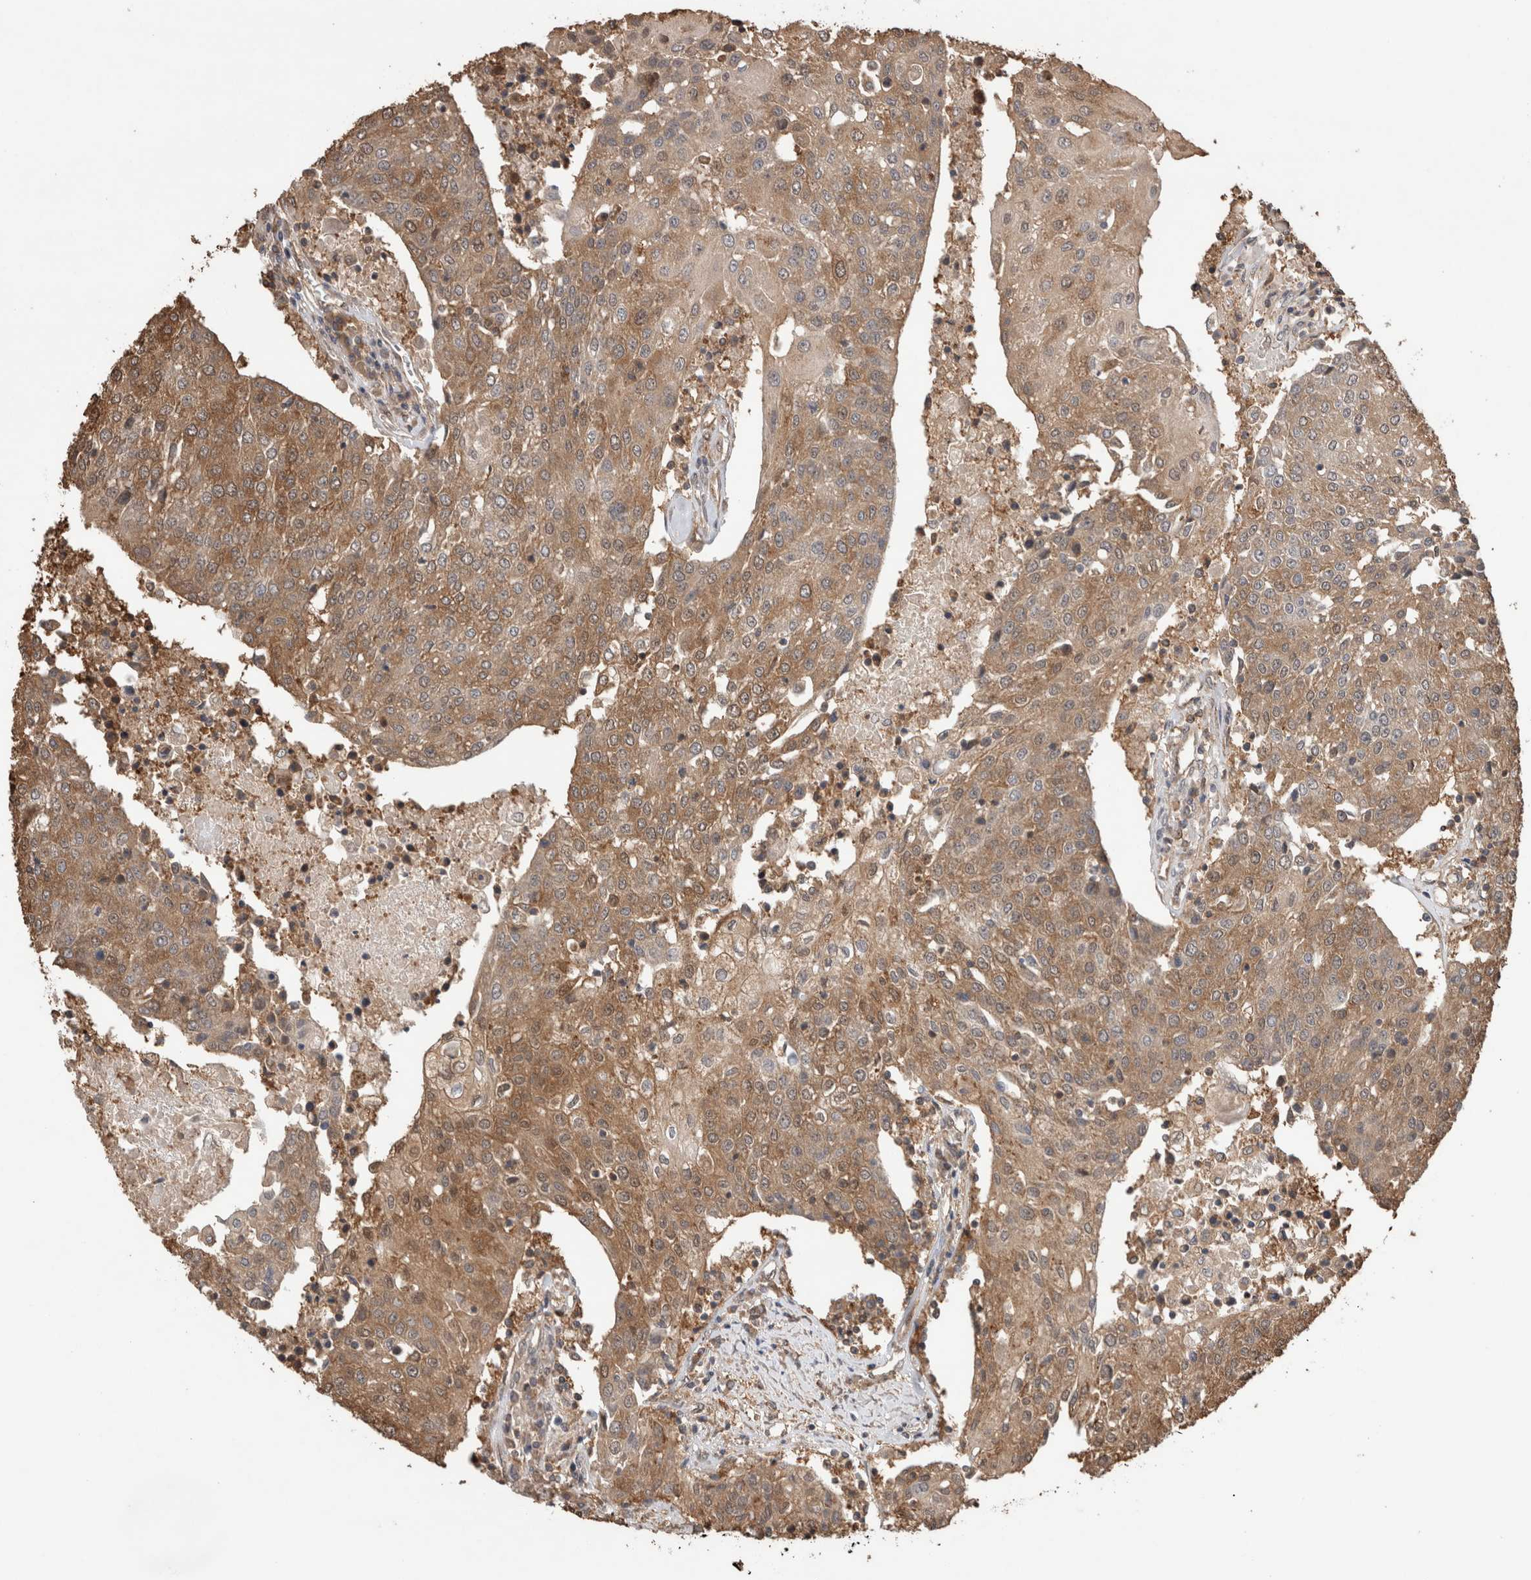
{"staining": {"intensity": "moderate", "quantity": ">75%", "location": "cytoplasmic/membranous"}, "tissue": "urothelial cancer", "cell_type": "Tumor cells", "image_type": "cancer", "snomed": [{"axis": "morphology", "description": "Urothelial carcinoma, High grade"}, {"axis": "topography", "description": "Urinary bladder"}], "caption": "An immunohistochemistry (IHC) photomicrograph of neoplastic tissue is shown. Protein staining in brown shows moderate cytoplasmic/membranous positivity in urothelial cancer within tumor cells.", "gene": "TRIM5", "patient": {"sex": "female", "age": 85}}